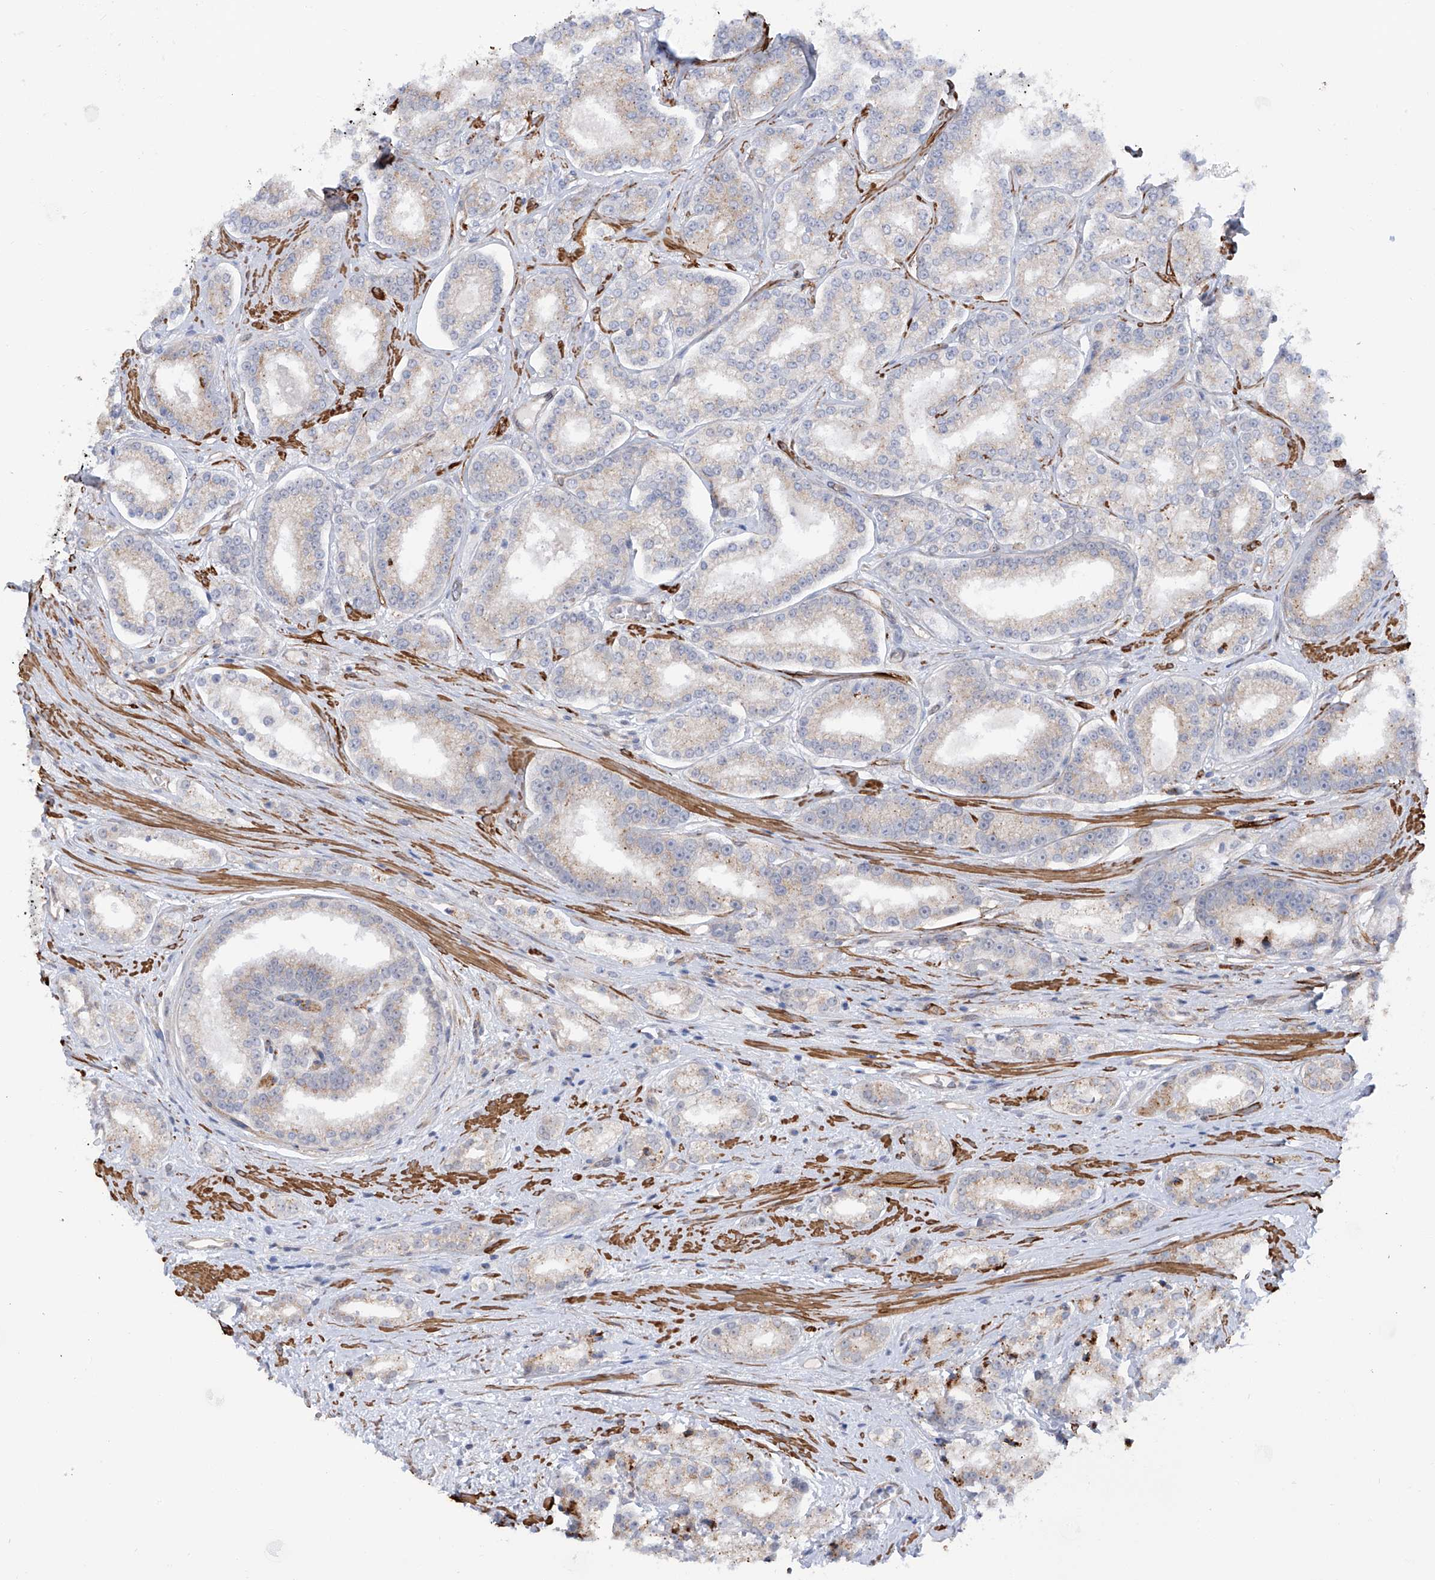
{"staining": {"intensity": "weak", "quantity": "<25%", "location": "cytoplasmic/membranous"}, "tissue": "prostate cancer", "cell_type": "Tumor cells", "image_type": "cancer", "snomed": [{"axis": "morphology", "description": "Normal tissue, NOS"}, {"axis": "morphology", "description": "Adenocarcinoma, High grade"}, {"axis": "topography", "description": "Prostate"}], "caption": "This is an IHC micrograph of human adenocarcinoma (high-grade) (prostate). There is no staining in tumor cells.", "gene": "ZNF490", "patient": {"sex": "male", "age": 83}}